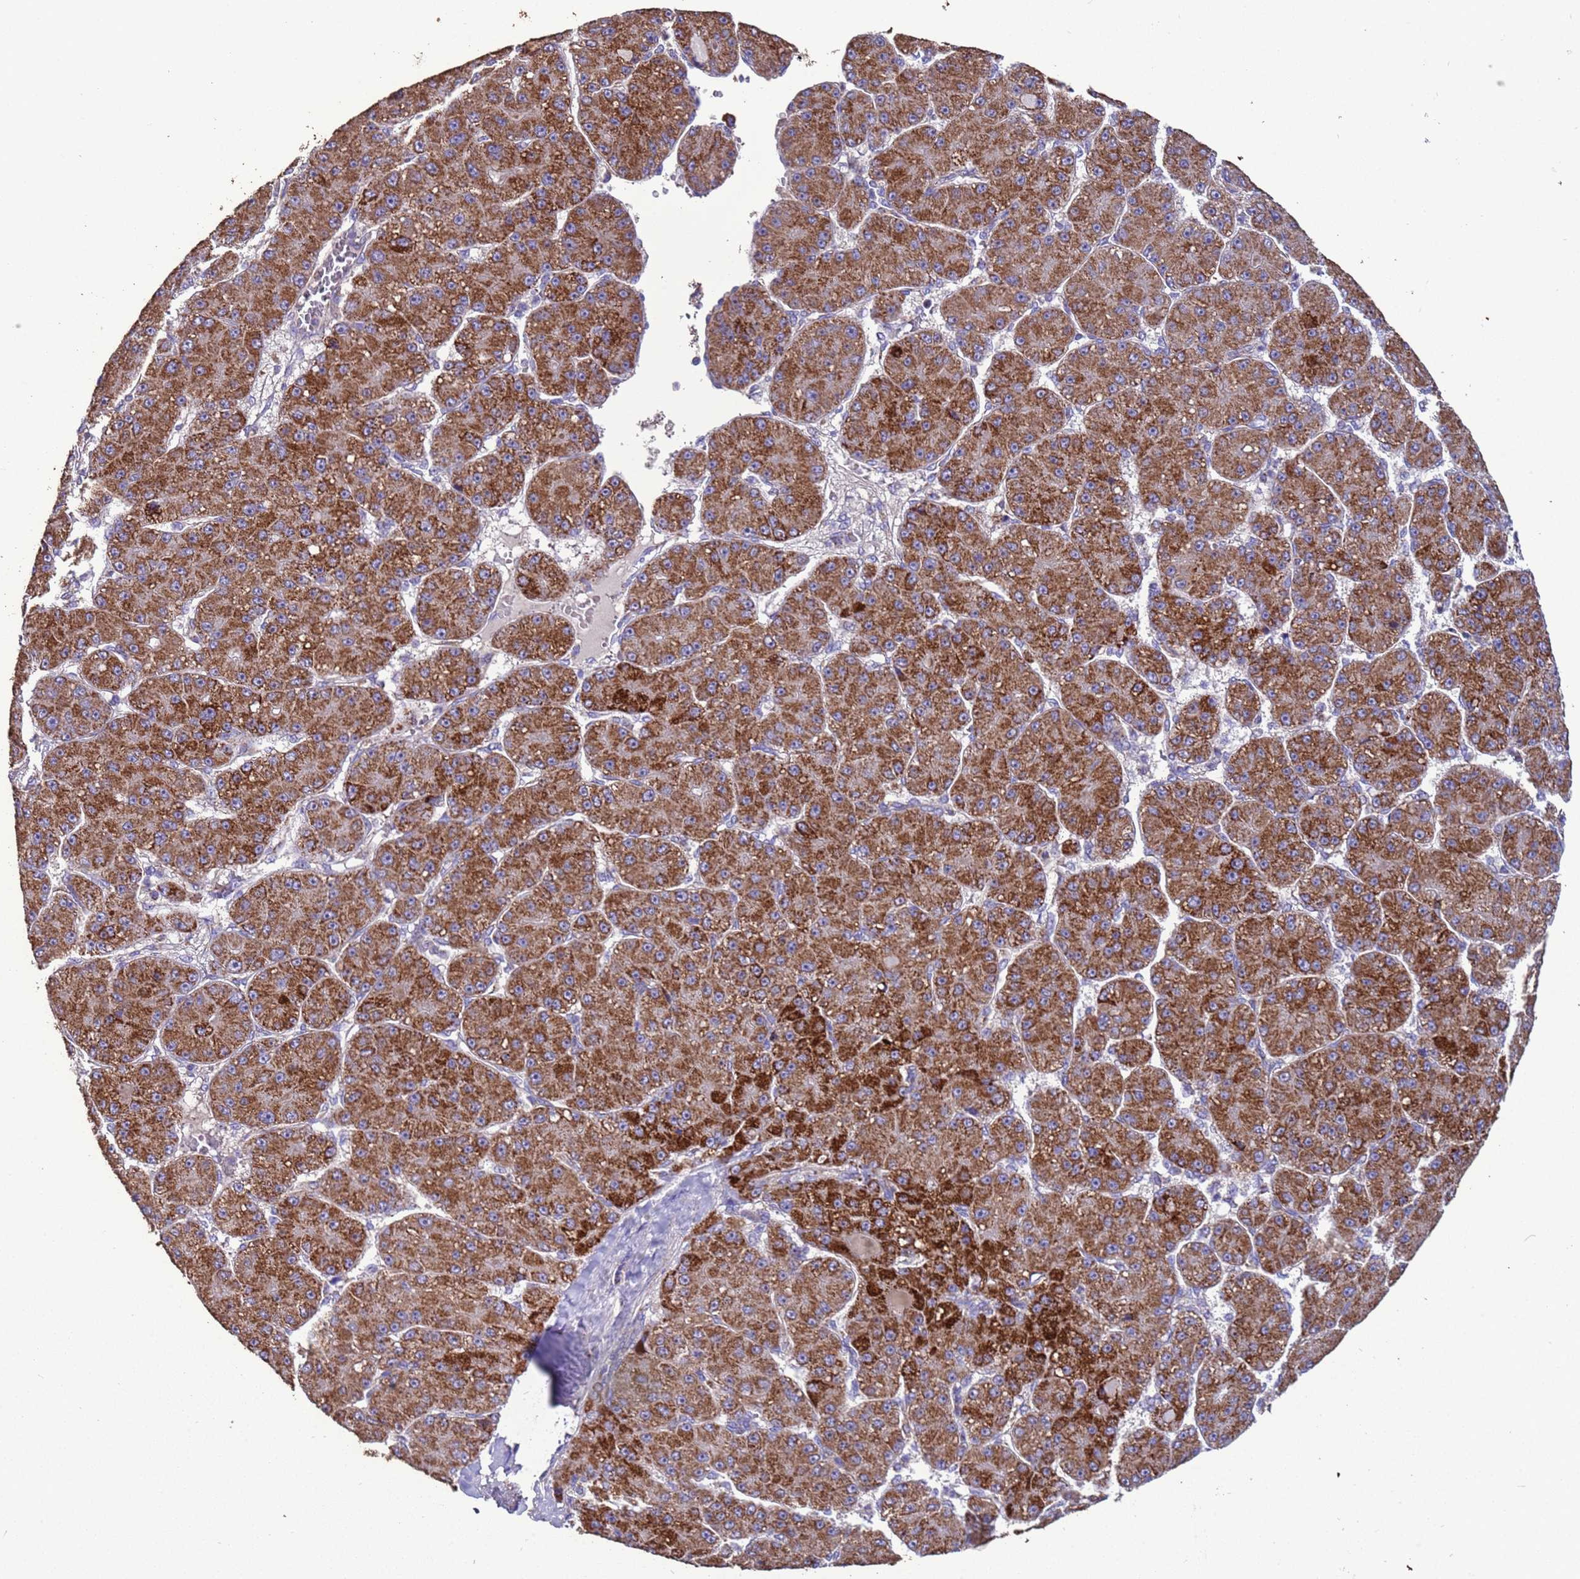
{"staining": {"intensity": "strong", "quantity": ">75%", "location": "cytoplasmic/membranous"}, "tissue": "liver cancer", "cell_type": "Tumor cells", "image_type": "cancer", "snomed": [{"axis": "morphology", "description": "Carcinoma, Hepatocellular, NOS"}, {"axis": "topography", "description": "Liver"}], "caption": "A histopathology image of liver hepatocellular carcinoma stained for a protein demonstrates strong cytoplasmic/membranous brown staining in tumor cells. (DAB (3,3'-diaminobenzidine) = brown stain, brightfield microscopy at high magnification).", "gene": "ZNFX1", "patient": {"sex": "male", "age": 67}}